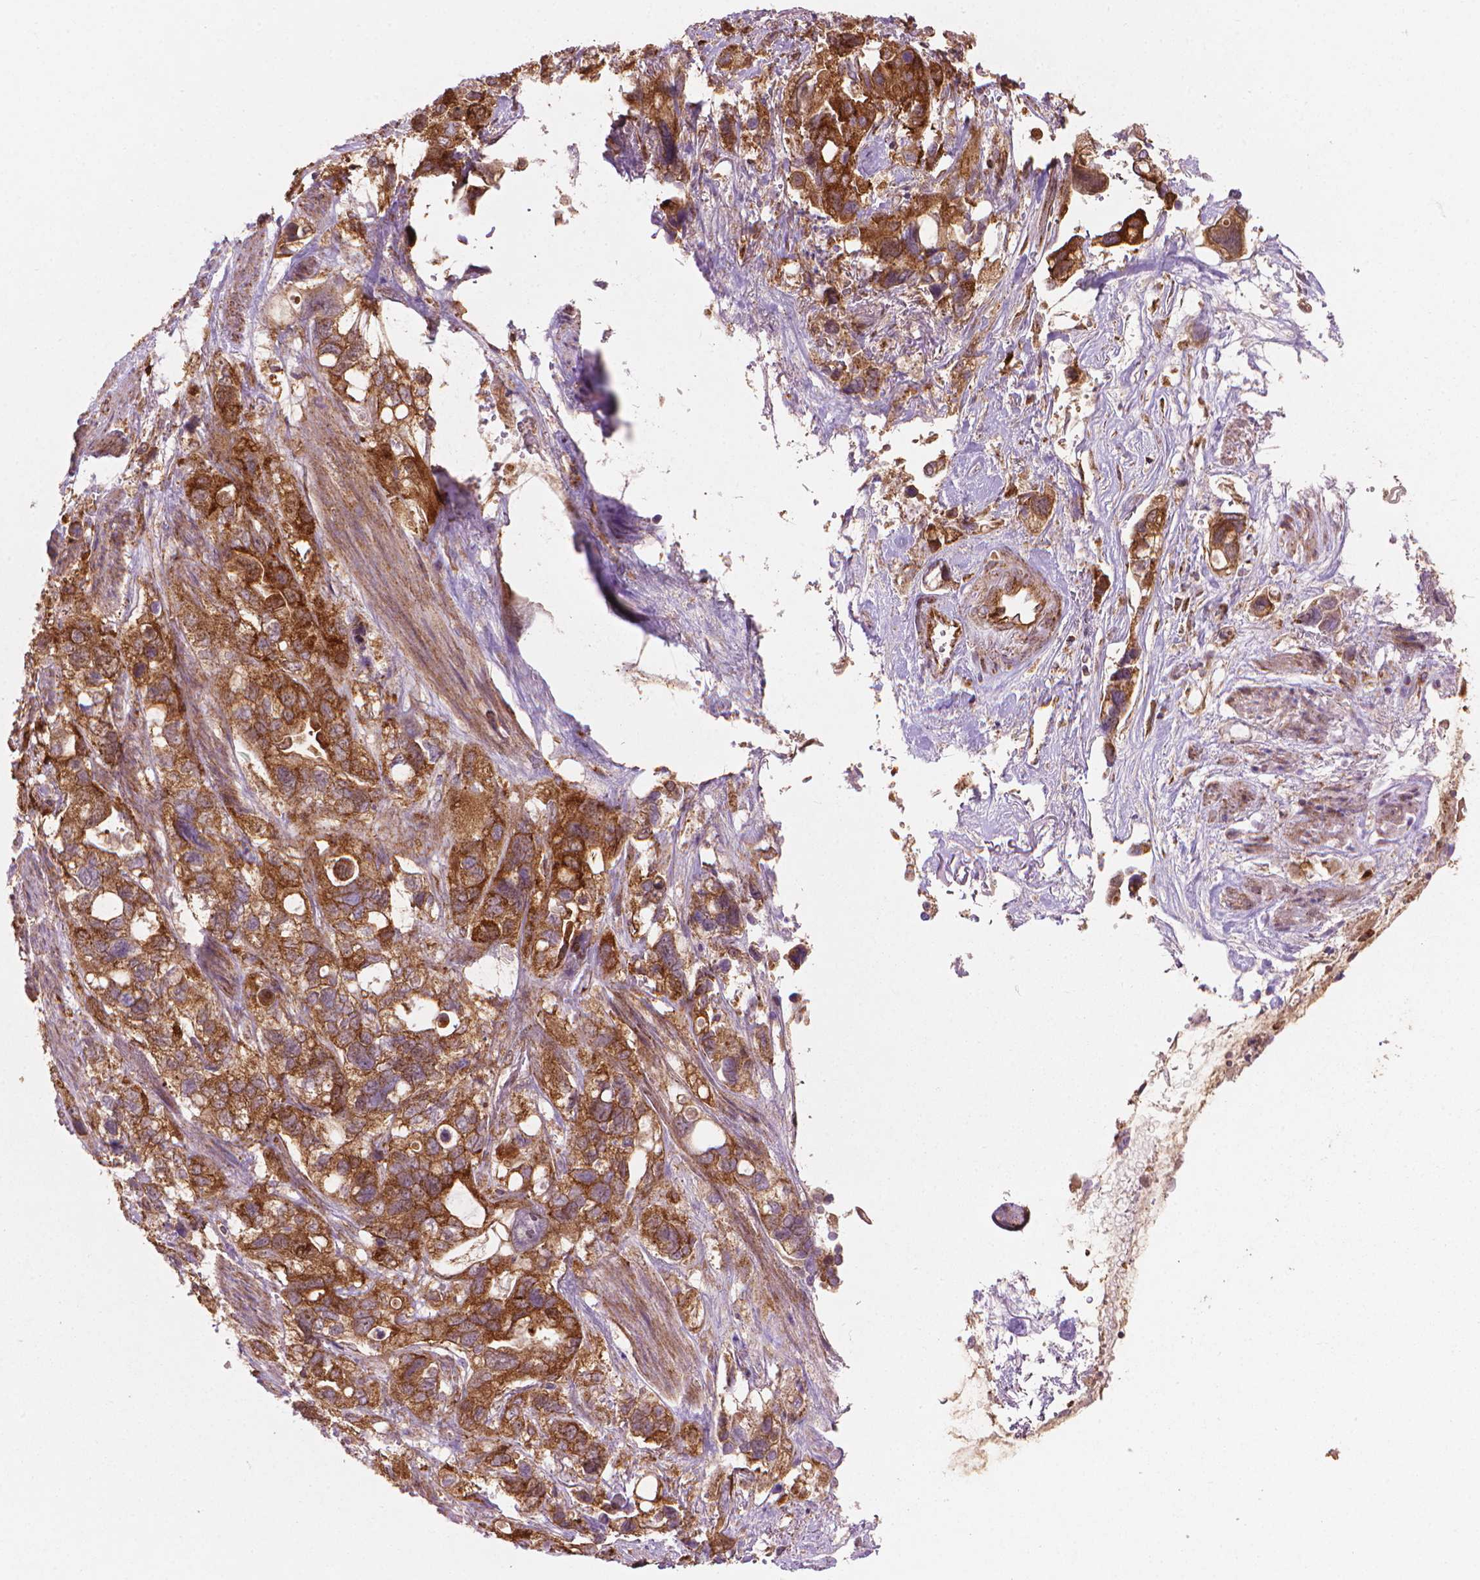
{"staining": {"intensity": "moderate", "quantity": ">75%", "location": "cytoplasmic/membranous"}, "tissue": "stomach cancer", "cell_type": "Tumor cells", "image_type": "cancer", "snomed": [{"axis": "morphology", "description": "Adenocarcinoma, NOS"}, {"axis": "topography", "description": "Stomach, upper"}], "caption": "There is medium levels of moderate cytoplasmic/membranous positivity in tumor cells of stomach cancer (adenocarcinoma), as demonstrated by immunohistochemical staining (brown color).", "gene": "VARS2", "patient": {"sex": "female", "age": 81}}